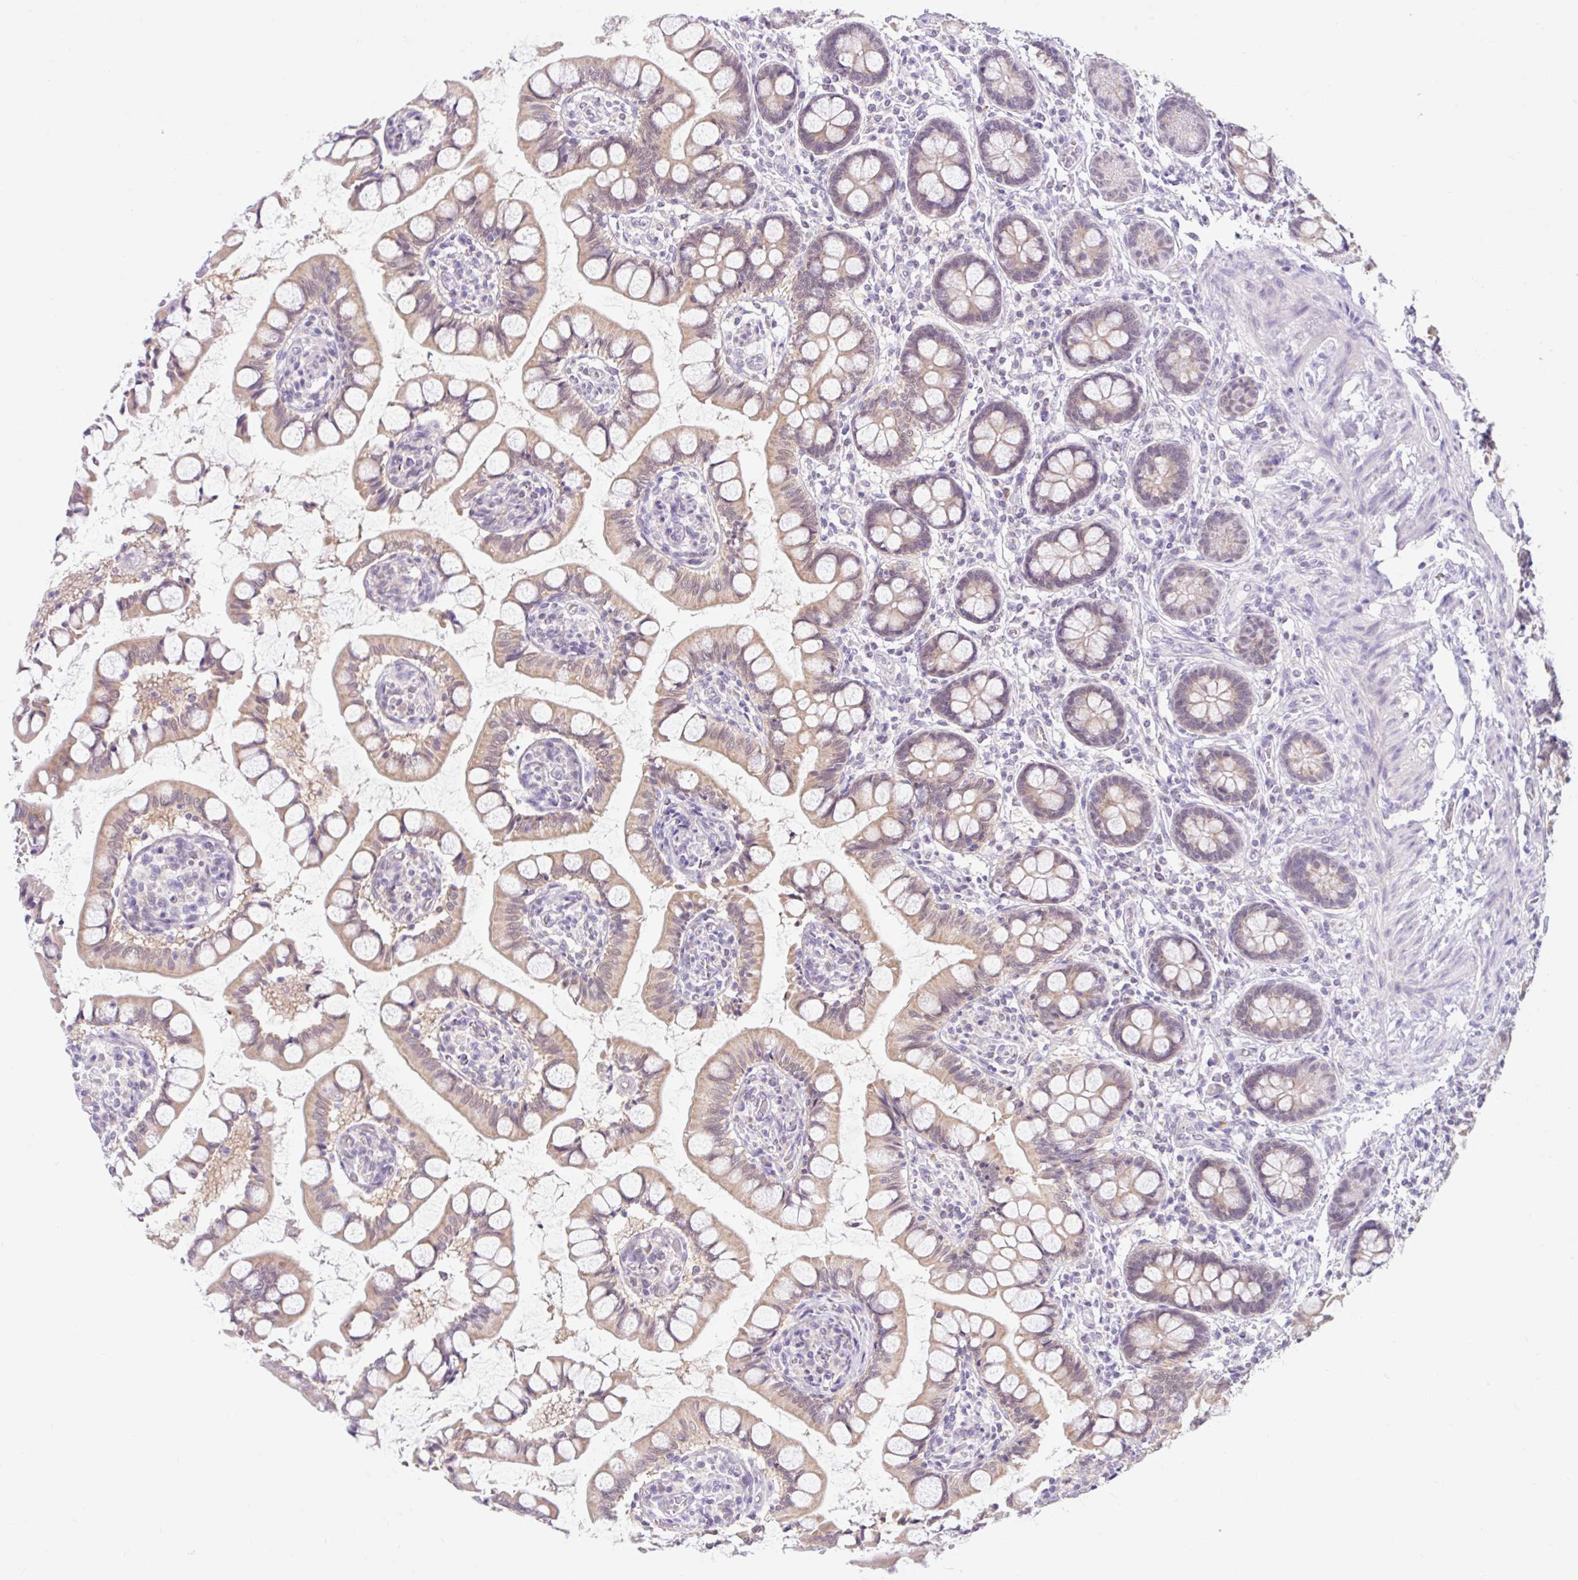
{"staining": {"intensity": "moderate", "quantity": ">75%", "location": "cytoplasmic/membranous"}, "tissue": "small intestine", "cell_type": "Glandular cells", "image_type": "normal", "snomed": [{"axis": "morphology", "description": "Normal tissue, NOS"}, {"axis": "topography", "description": "Small intestine"}], "caption": "Immunohistochemistry (IHC) photomicrograph of benign small intestine stained for a protein (brown), which shows medium levels of moderate cytoplasmic/membranous expression in approximately >75% of glandular cells.", "gene": "ITPK1", "patient": {"sex": "male", "age": 52}}